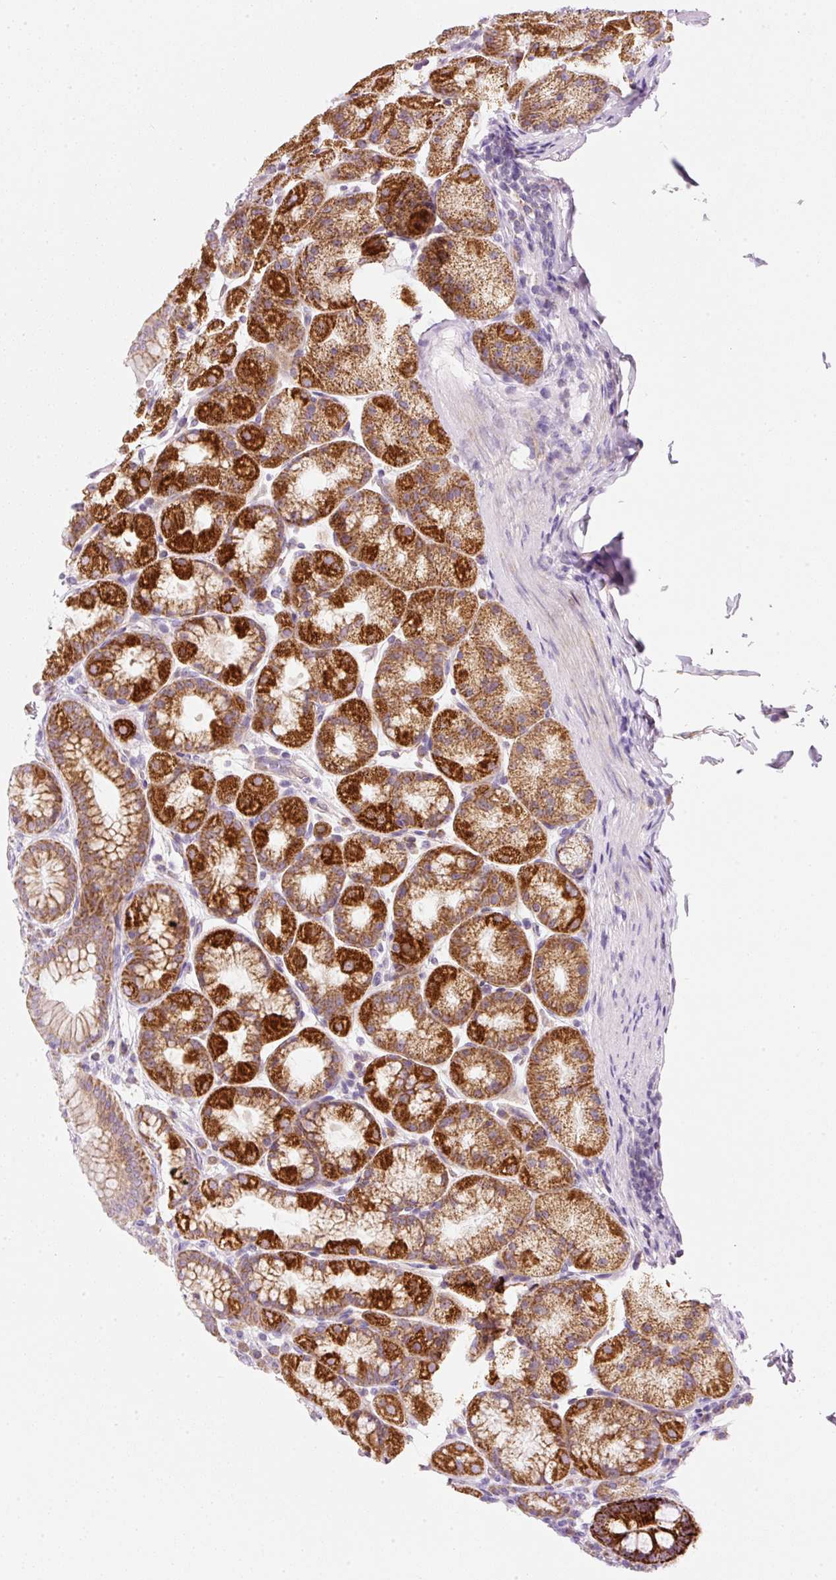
{"staining": {"intensity": "strong", "quantity": "25%-75%", "location": "cytoplasmic/membranous"}, "tissue": "stomach", "cell_type": "Glandular cells", "image_type": "normal", "snomed": [{"axis": "morphology", "description": "Normal tissue, NOS"}, {"axis": "topography", "description": "Stomach, upper"}, {"axis": "topography", "description": "Stomach"}], "caption": "Strong cytoplasmic/membranous protein positivity is present in about 25%-75% of glandular cells in stomach. Nuclei are stained in blue.", "gene": "NDUFA1", "patient": {"sex": "male", "age": 68}}